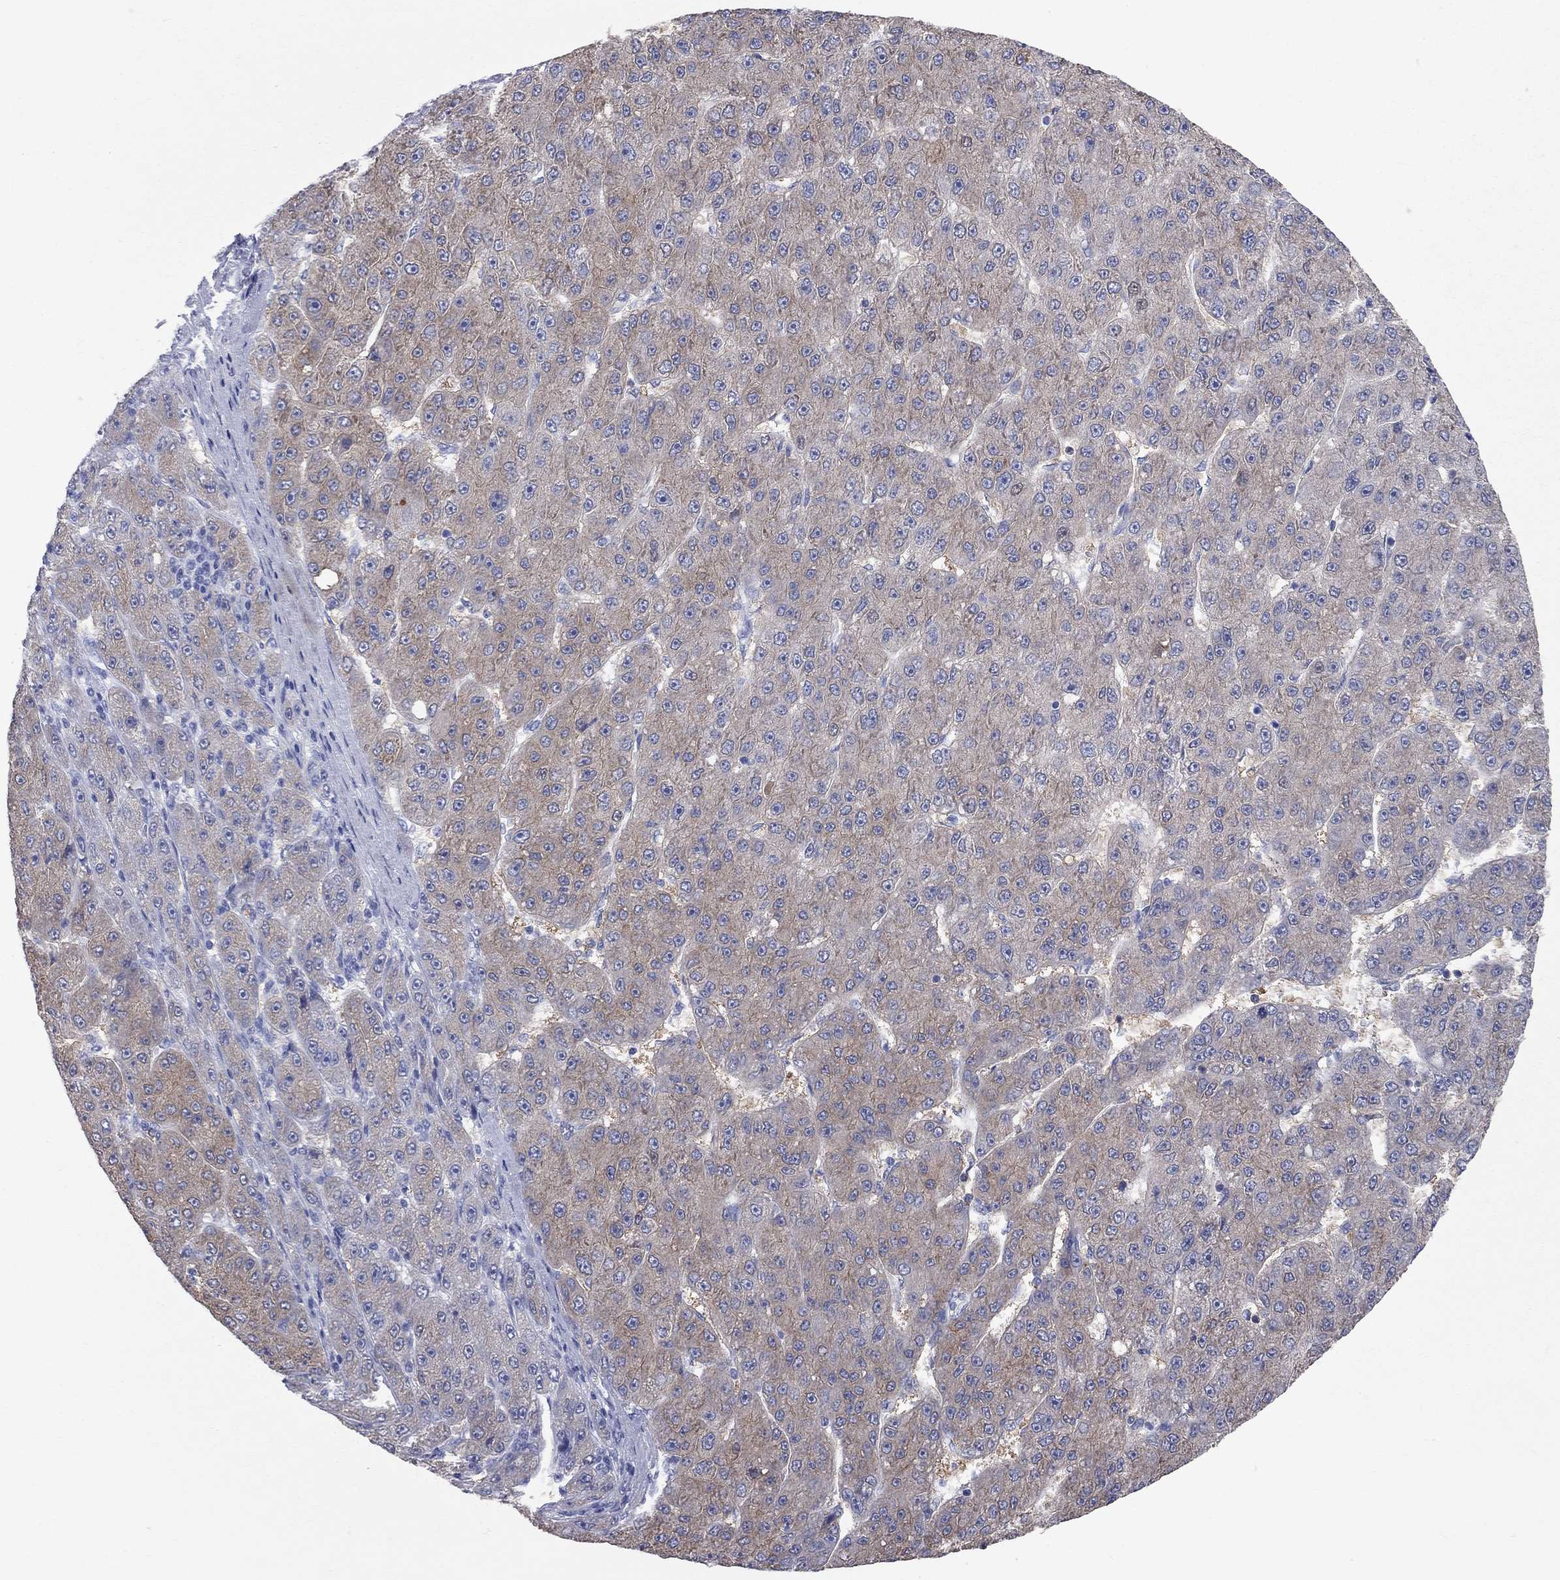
{"staining": {"intensity": "moderate", "quantity": "25%-75%", "location": "cytoplasmic/membranous"}, "tissue": "liver cancer", "cell_type": "Tumor cells", "image_type": "cancer", "snomed": [{"axis": "morphology", "description": "Carcinoma, Hepatocellular, NOS"}, {"axis": "topography", "description": "Liver"}], "caption": "IHC (DAB (3,3'-diaminobenzidine)) staining of liver cancer (hepatocellular carcinoma) shows moderate cytoplasmic/membranous protein positivity in about 25%-75% of tumor cells.", "gene": "AOX1", "patient": {"sex": "male", "age": 67}}